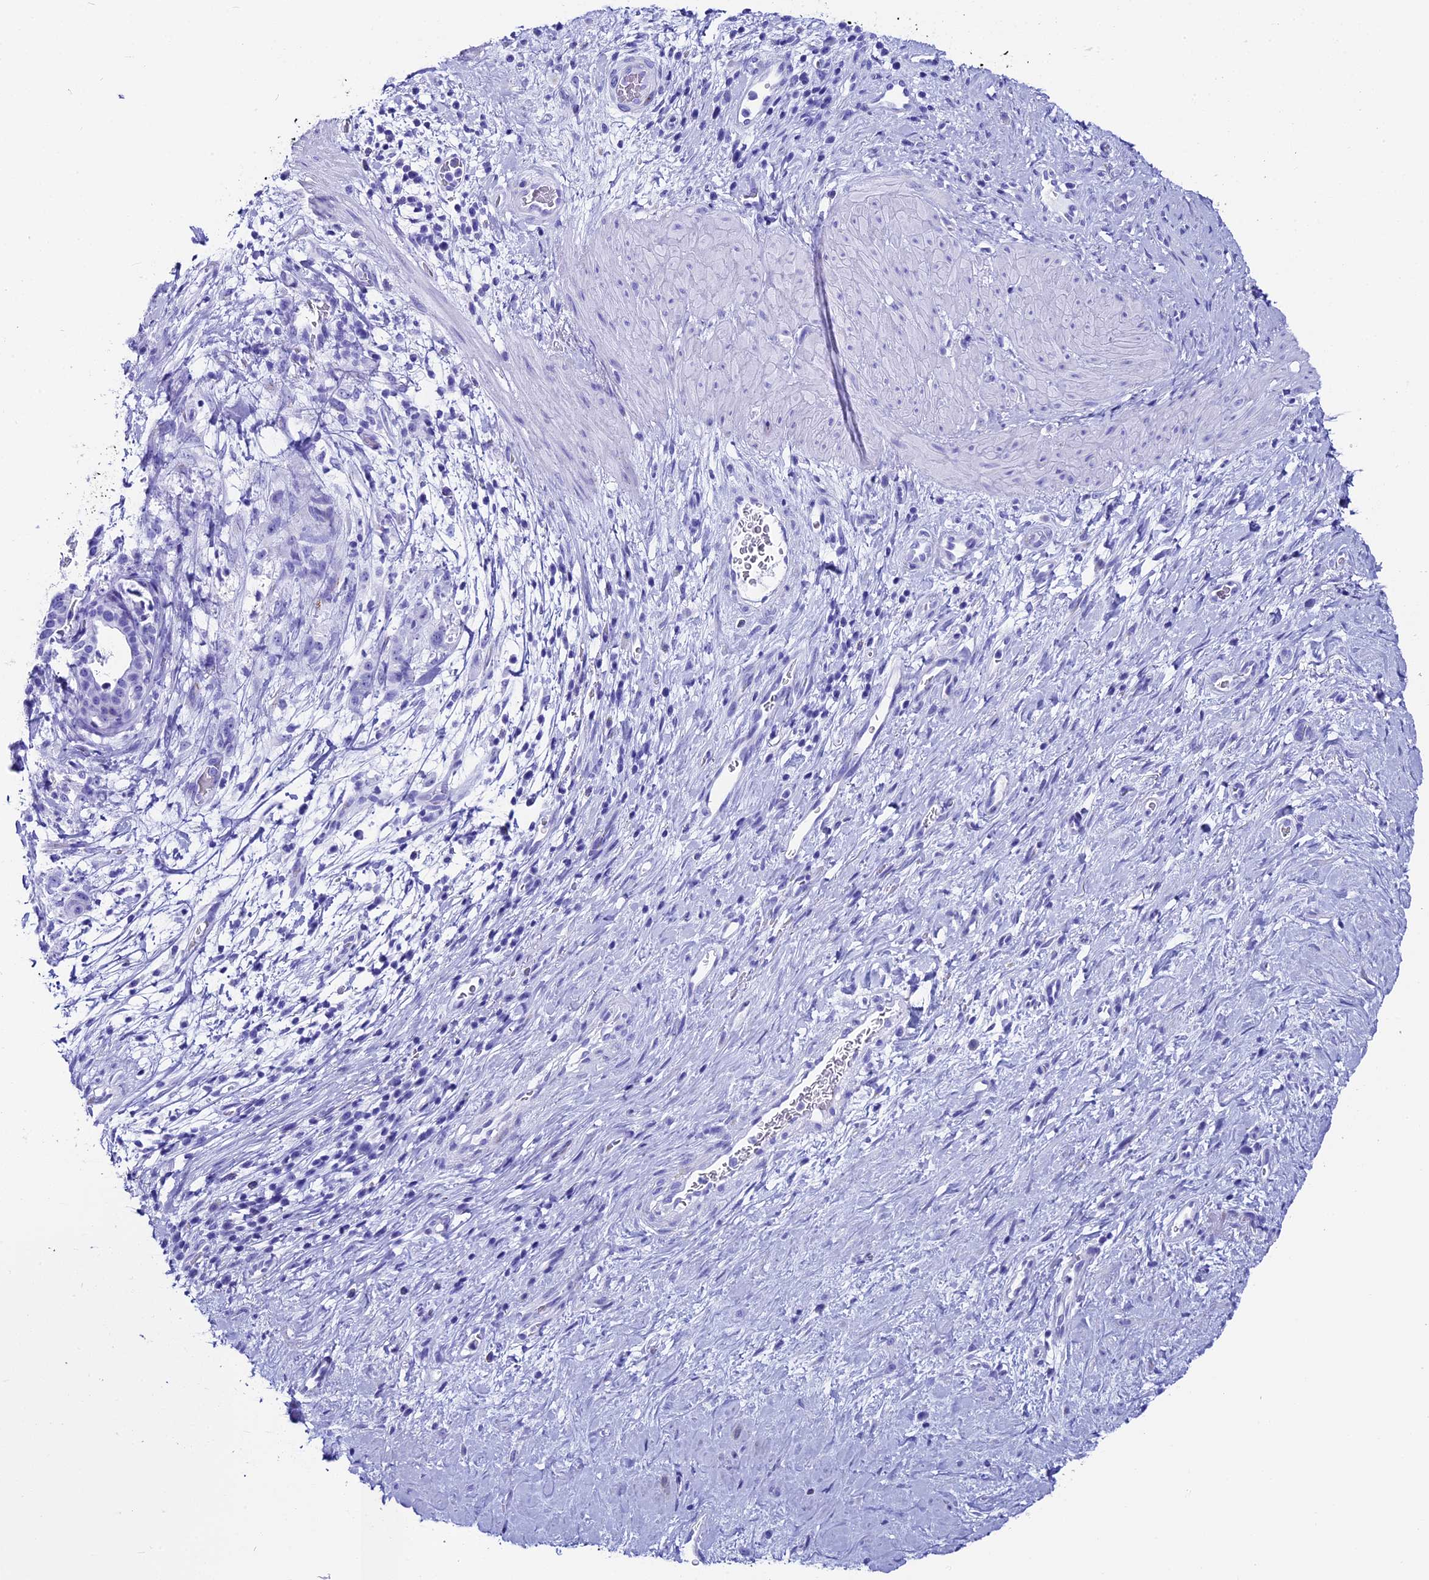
{"staining": {"intensity": "negative", "quantity": "none", "location": "none"}, "tissue": "stomach cancer", "cell_type": "Tumor cells", "image_type": "cancer", "snomed": [{"axis": "morphology", "description": "Adenocarcinoma, NOS"}, {"axis": "topography", "description": "Stomach"}], "caption": "Immunohistochemistry photomicrograph of stomach cancer (adenocarcinoma) stained for a protein (brown), which demonstrates no positivity in tumor cells.", "gene": "AP3B2", "patient": {"sex": "male", "age": 48}}